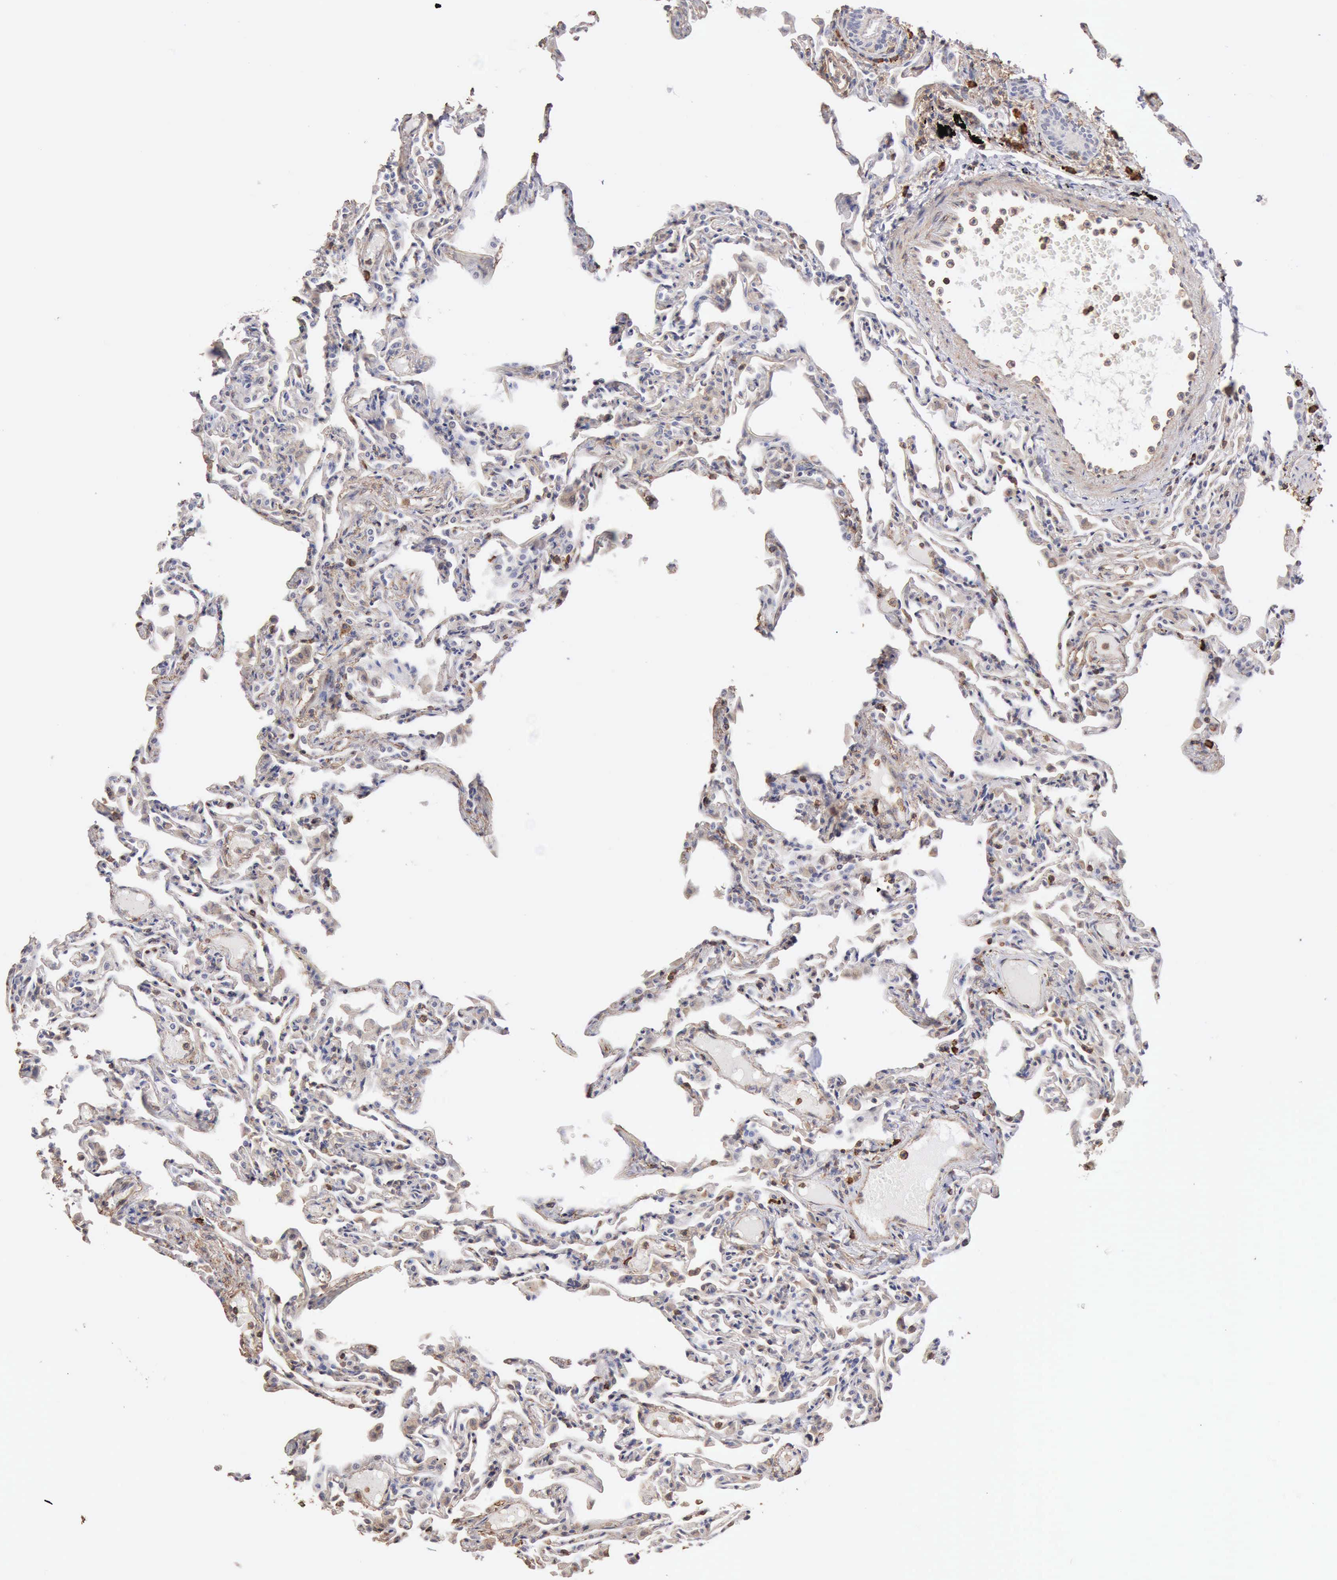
{"staining": {"intensity": "negative", "quantity": "none", "location": "none"}, "tissue": "lung", "cell_type": "Alveolar cells", "image_type": "normal", "snomed": [{"axis": "morphology", "description": "Normal tissue, NOS"}, {"axis": "topography", "description": "Lung"}], "caption": "Photomicrograph shows no protein staining in alveolar cells of normal lung.", "gene": "GPR101", "patient": {"sex": "female", "age": 49}}